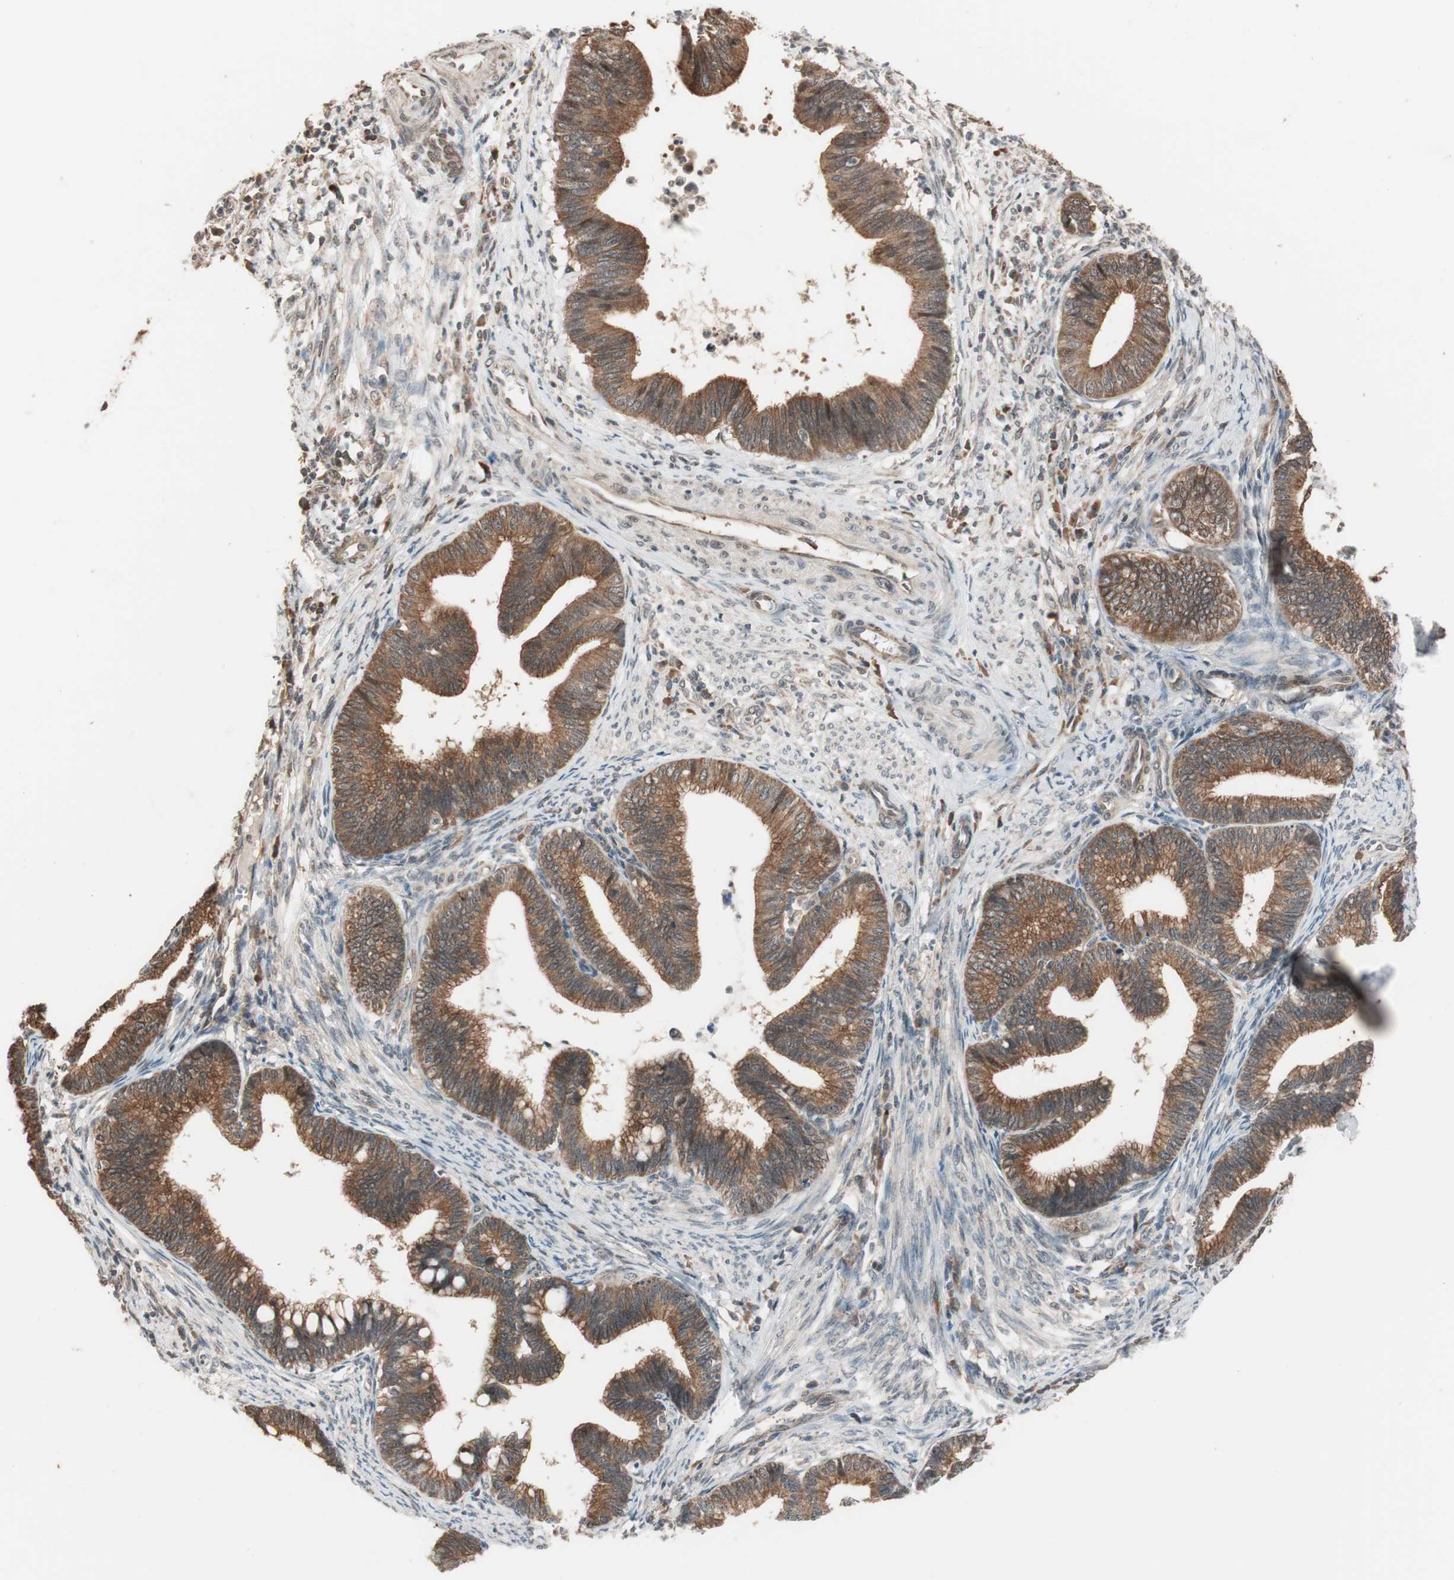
{"staining": {"intensity": "moderate", "quantity": ">75%", "location": "cytoplasmic/membranous"}, "tissue": "cervical cancer", "cell_type": "Tumor cells", "image_type": "cancer", "snomed": [{"axis": "morphology", "description": "Adenocarcinoma, NOS"}, {"axis": "topography", "description": "Cervix"}], "caption": "The immunohistochemical stain labels moderate cytoplasmic/membranous expression in tumor cells of adenocarcinoma (cervical) tissue.", "gene": "FBXO5", "patient": {"sex": "female", "age": 36}}